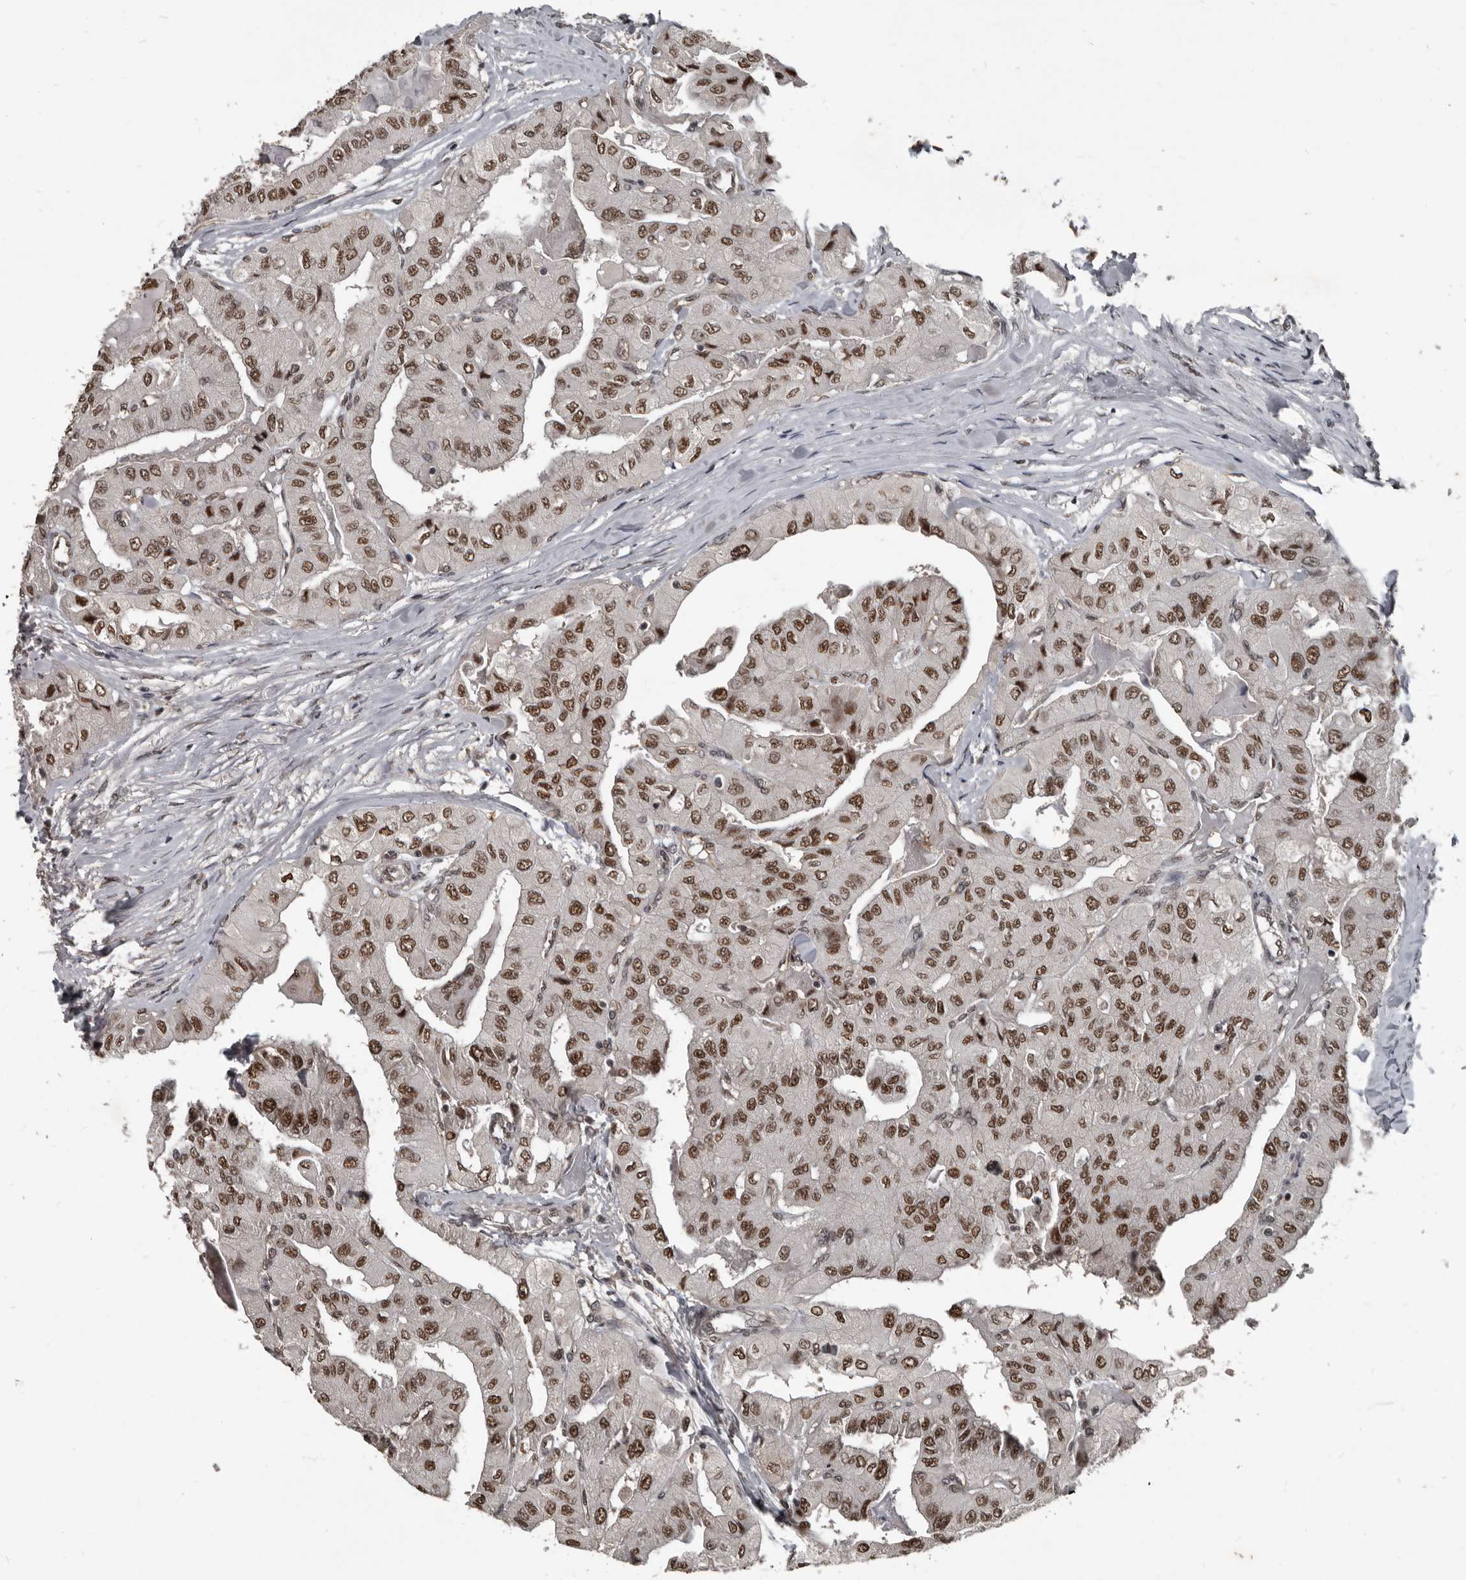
{"staining": {"intensity": "moderate", "quantity": ">75%", "location": "nuclear"}, "tissue": "thyroid cancer", "cell_type": "Tumor cells", "image_type": "cancer", "snomed": [{"axis": "morphology", "description": "Papillary adenocarcinoma, NOS"}, {"axis": "topography", "description": "Thyroid gland"}], "caption": "Papillary adenocarcinoma (thyroid) tissue reveals moderate nuclear staining in approximately >75% of tumor cells, visualized by immunohistochemistry.", "gene": "CHD1L", "patient": {"sex": "female", "age": 59}}